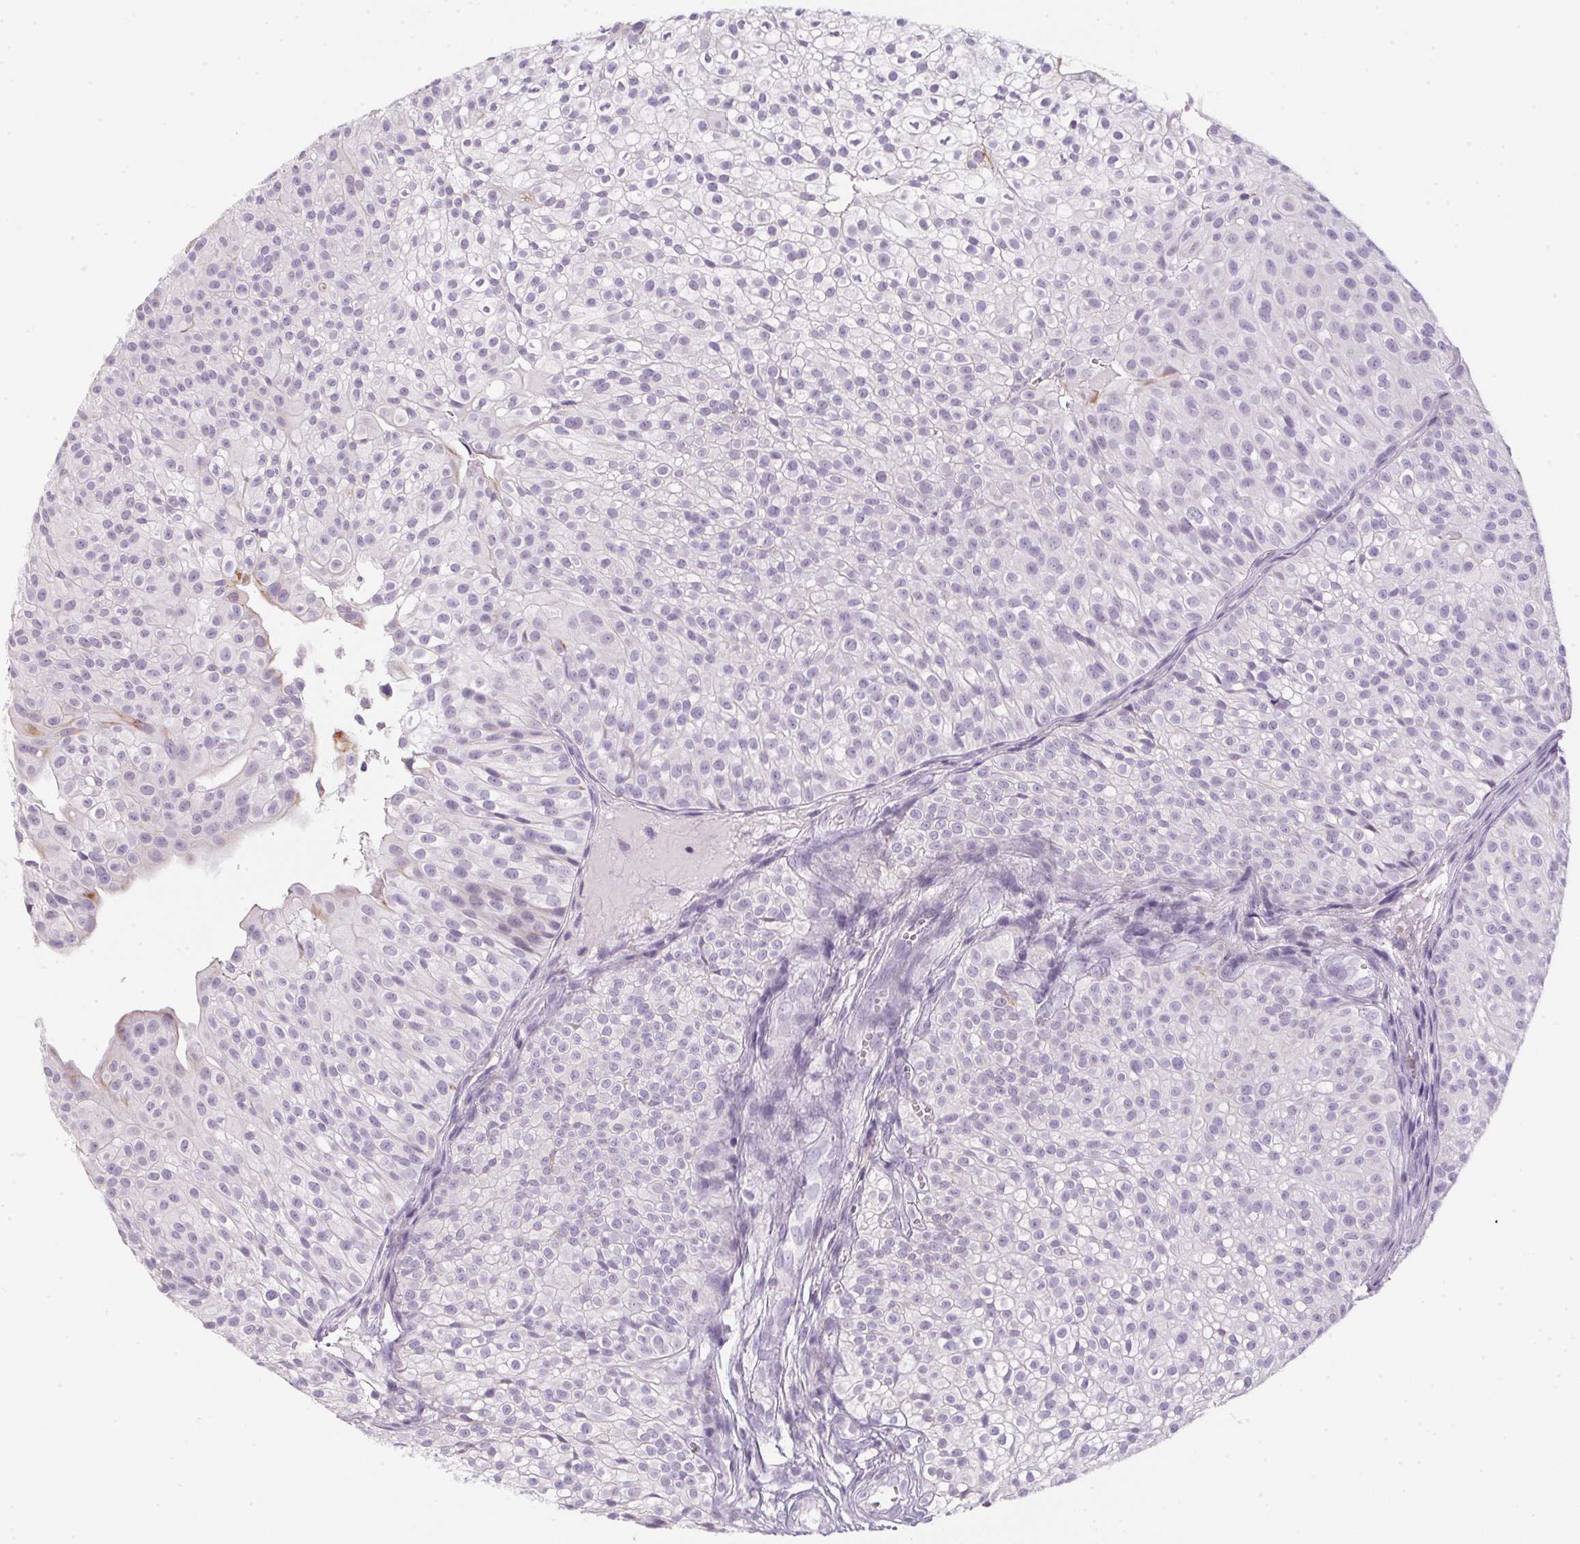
{"staining": {"intensity": "negative", "quantity": "none", "location": "none"}, "tissue": "urothelial cancer", "cell_type": "Tumor cells", "image_type": "cancer", "snomed": [{"axis": "morphology", "description": "Urothelial carcinoma, Low grade"}, {"axis": "topography", "description": "Urinary bladder"}], "caption": "Tumor cells are negative for brown protein staining in urothelial carcinoma (low-grade).", "gene": "ECPAS", "patient": {"sex": "male", "age": 70}}